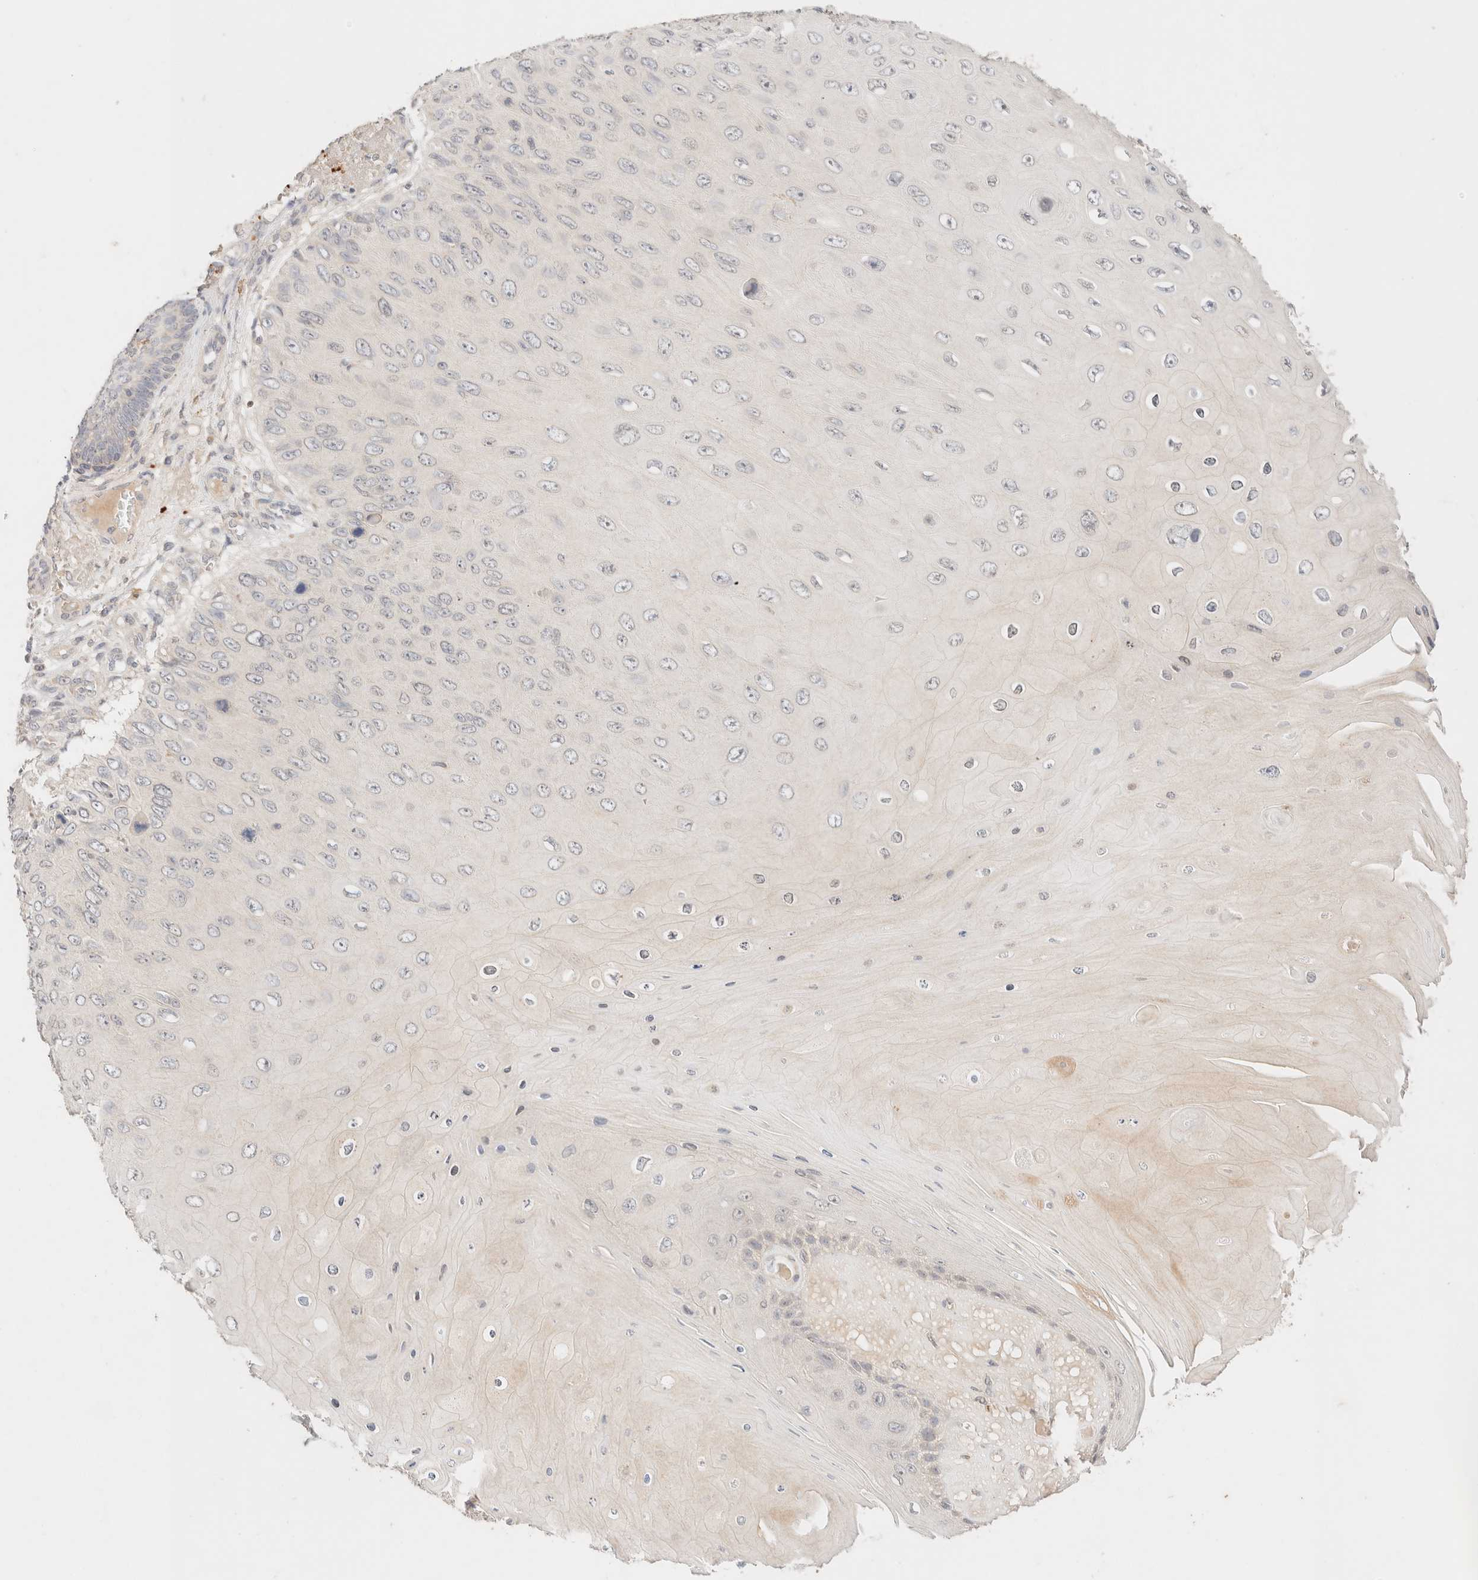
{"staining": {"intensity": "negative", "quantity": "none", "location": "none"}, "tissue": "skin cancer", "cell_type": "Tumor cells", "image_type": "cancer", "snomed": [{"axis": "morphology", "description": "Squamous cell carcinoma, NOS"}, {"axis": "topography", "description": "Skin"}], "caption": "DAB immunohistochemical staining of human skin squamous cell carcinoma shows no significant expression in tumor cells. (DAB (3,3'-diaminobenzidine) immunohistochemistry (IHC) visualized using brightfield microscopy, high magnification).", "gene": "SARM1", "patient": {"sex": "female", "age": 88}}